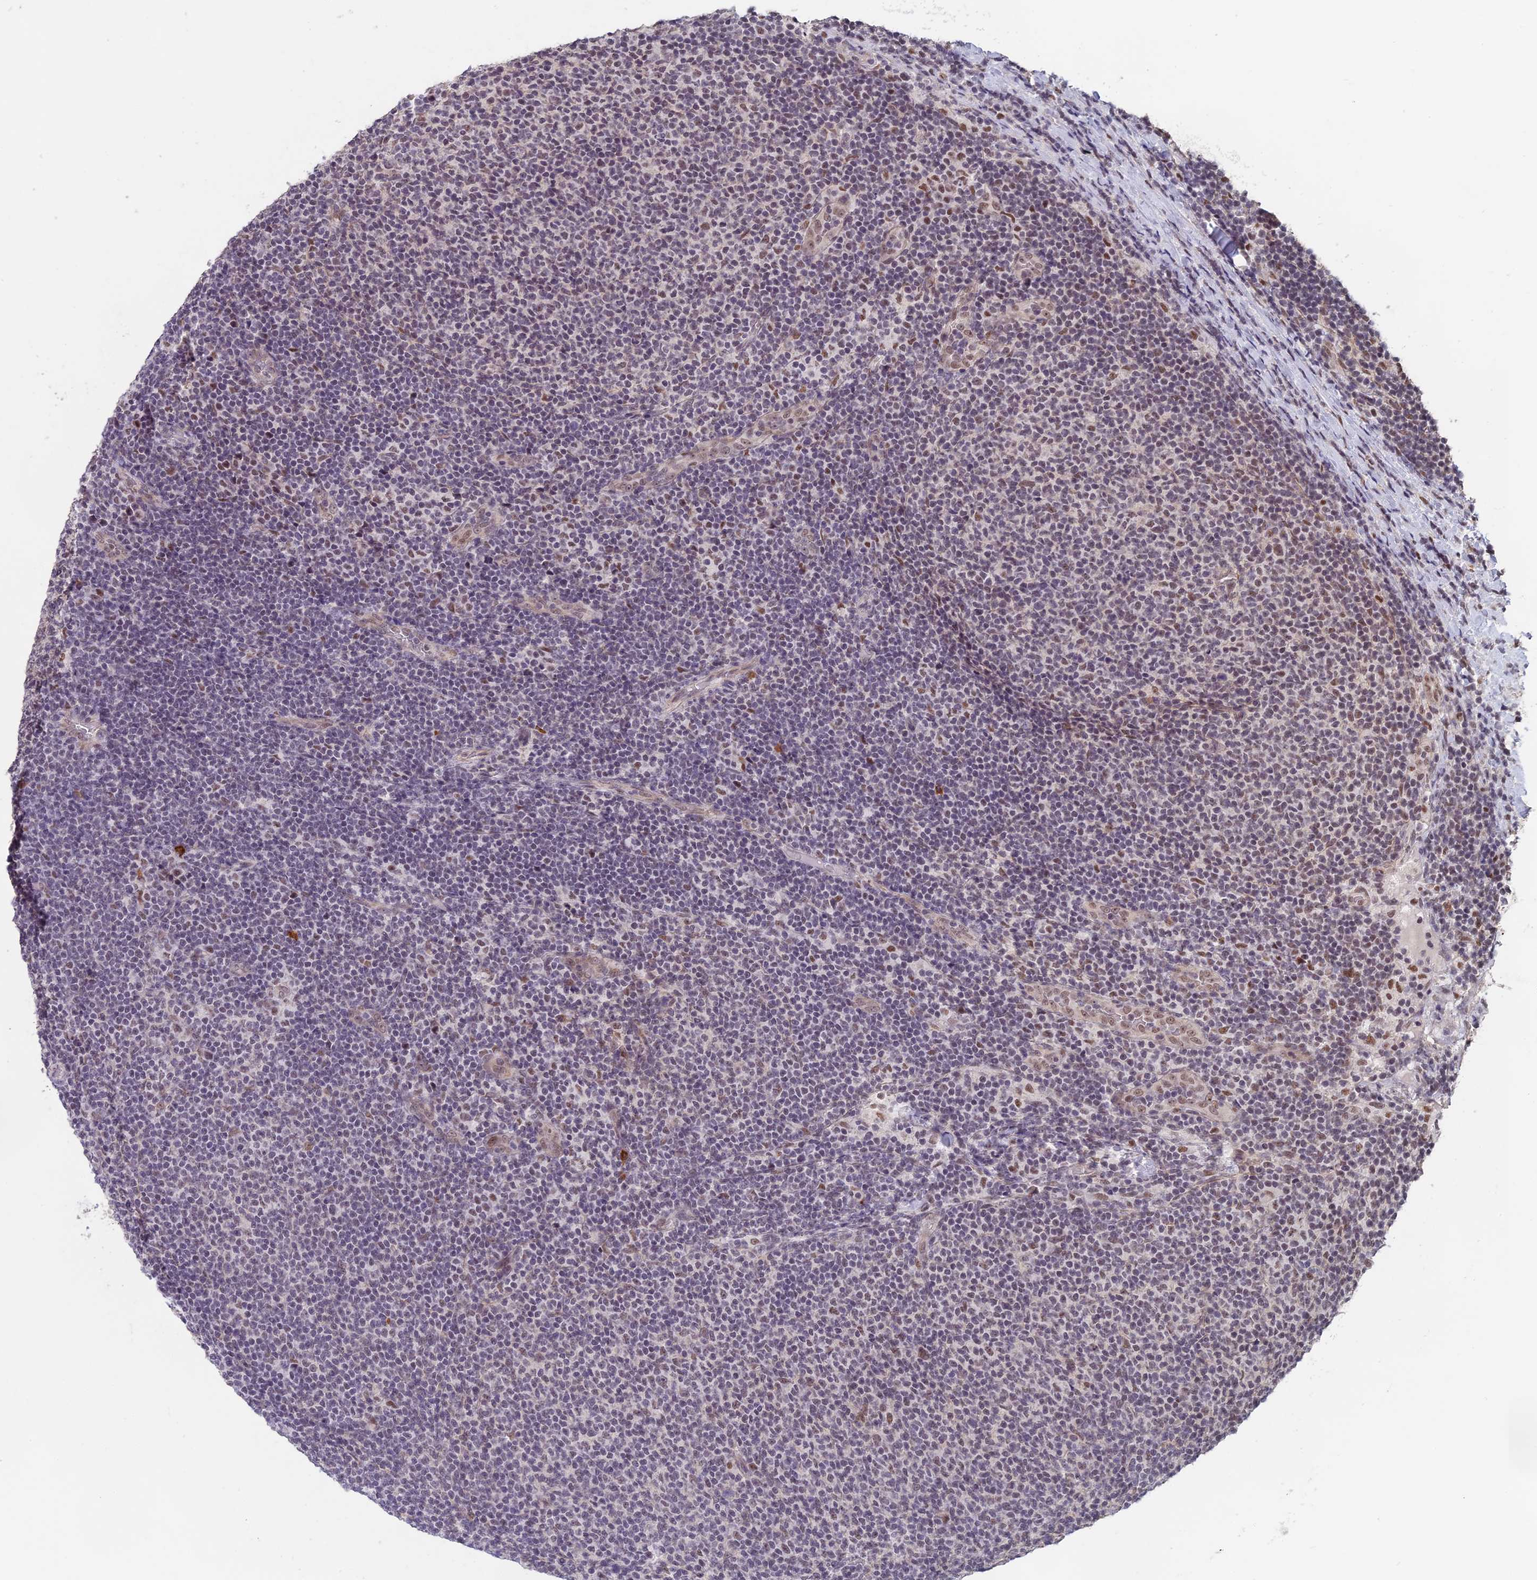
{"staining": {"intensity": "negative", "quantity": "none", "location": "none"}, "tissue": "lymphoma", "cell_type": "Tumor cells", "image_type": "cancer", "snomed": [{"axis": "morphology", "description": "Malignant lymphoma, non-Hodgkin's type, Low grade"}, {"axis": "topography", "description": "Lymph node"}], "caption": "This photomicrograph is of low-grade malignant lymphoma, non-Hodgkin's type stained with immunohistochemistry (IHC) to label a protein in brown with the nuclei are counter-stained blue. There is no expression in tumor cells. (DAB (3,3'-diaminobenzidine) immunohistochemistry, high magnification).", "gene": "MORF4L1", "patient": {"sex": "male", "age": 66}}